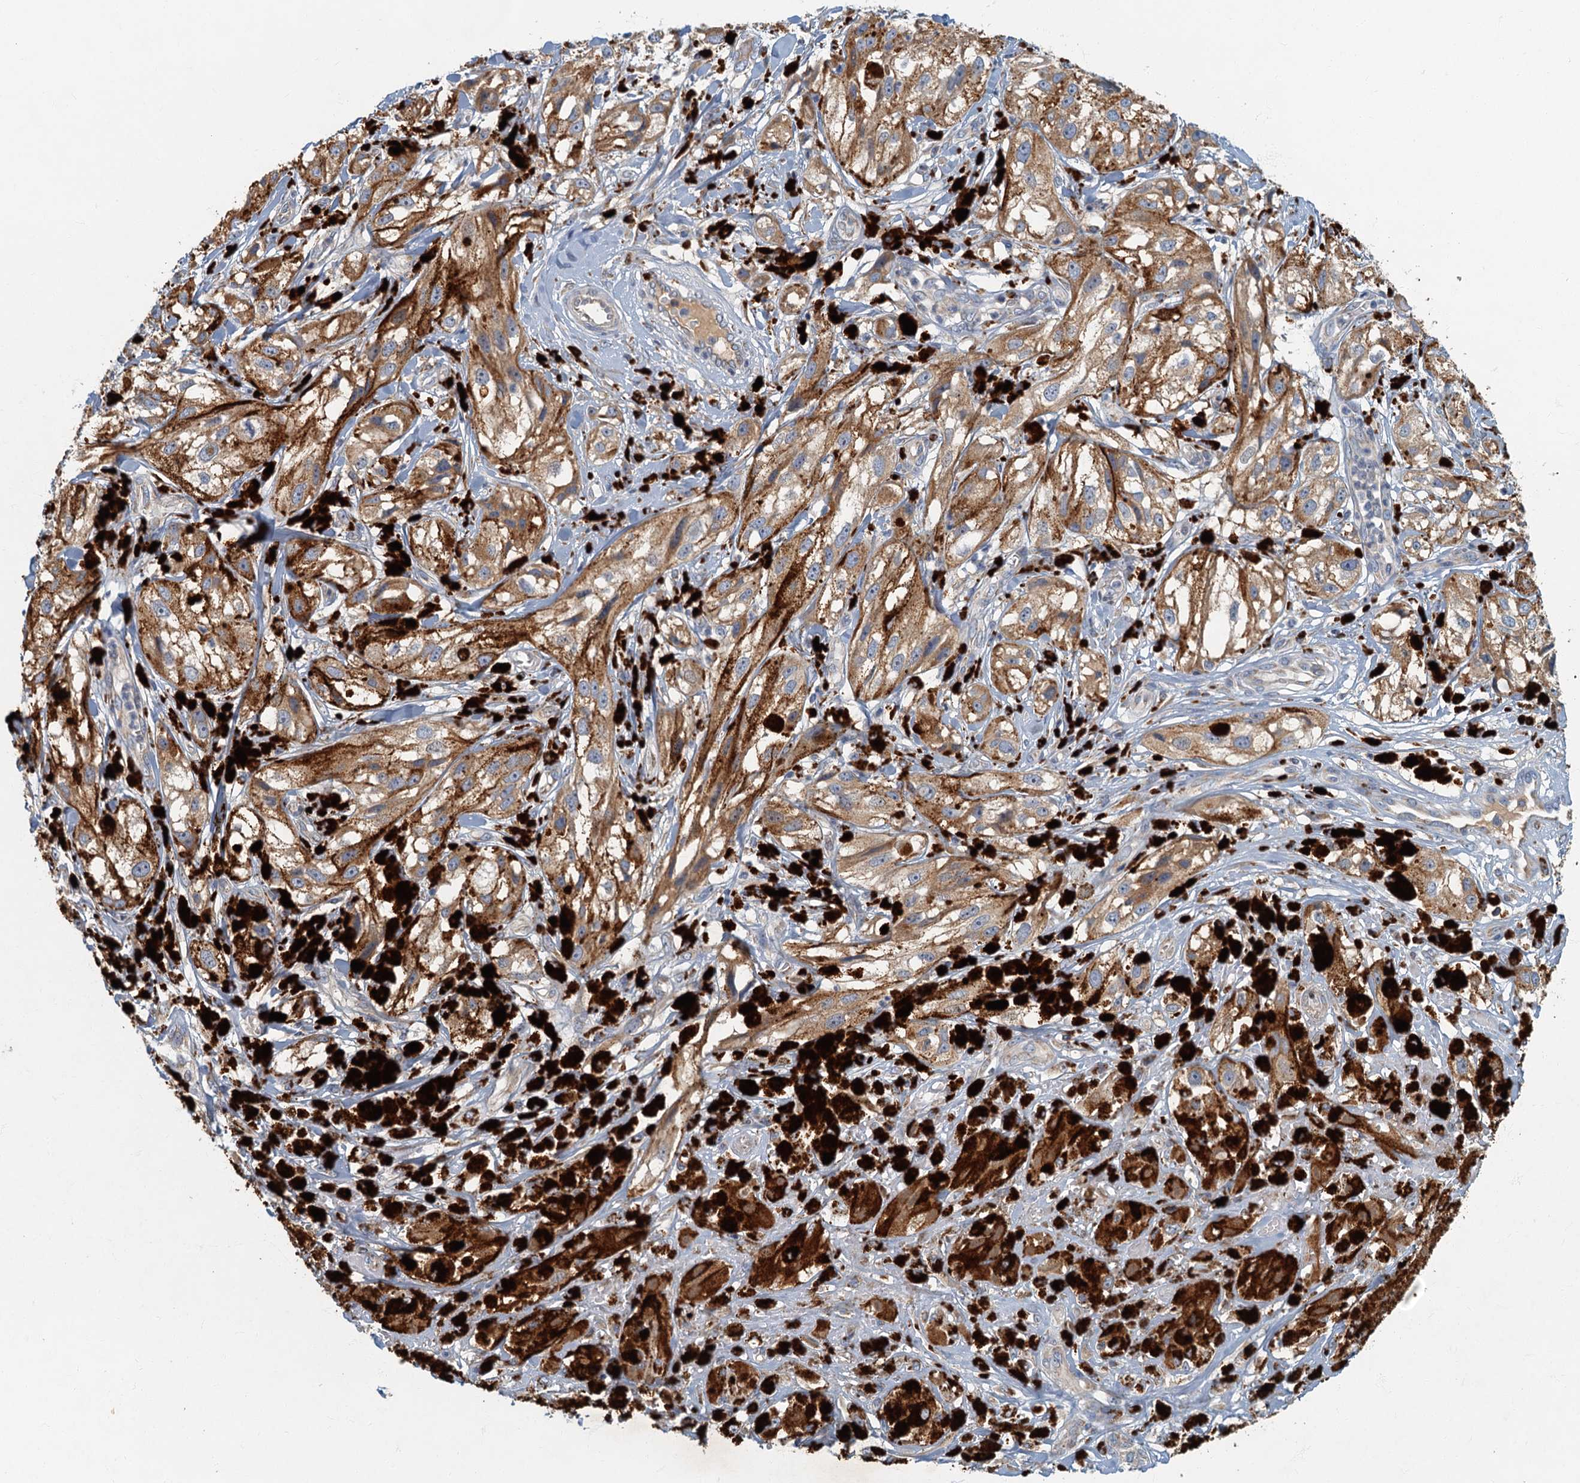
{"staining": {"intensity": "moderate", "quantity": ">75%", "location": "cytoplasmic/membranous"}, "tissue": "melanoma", "cell_type": "Tumor cells", "image_type": "cancer", "snomed": [{"axis": "morphology", "description": "Malignant melanoma, NOS"}, {"axis": "topography", "description": "Skin"}], "caption": "A photomicrograph of malignant melanoma stained for a protein displays moderate cytoplasmic/membranous brown staining in tumor cells.", "gene": "SPDYC", "patient": {"sex": "male", "age": 88}}